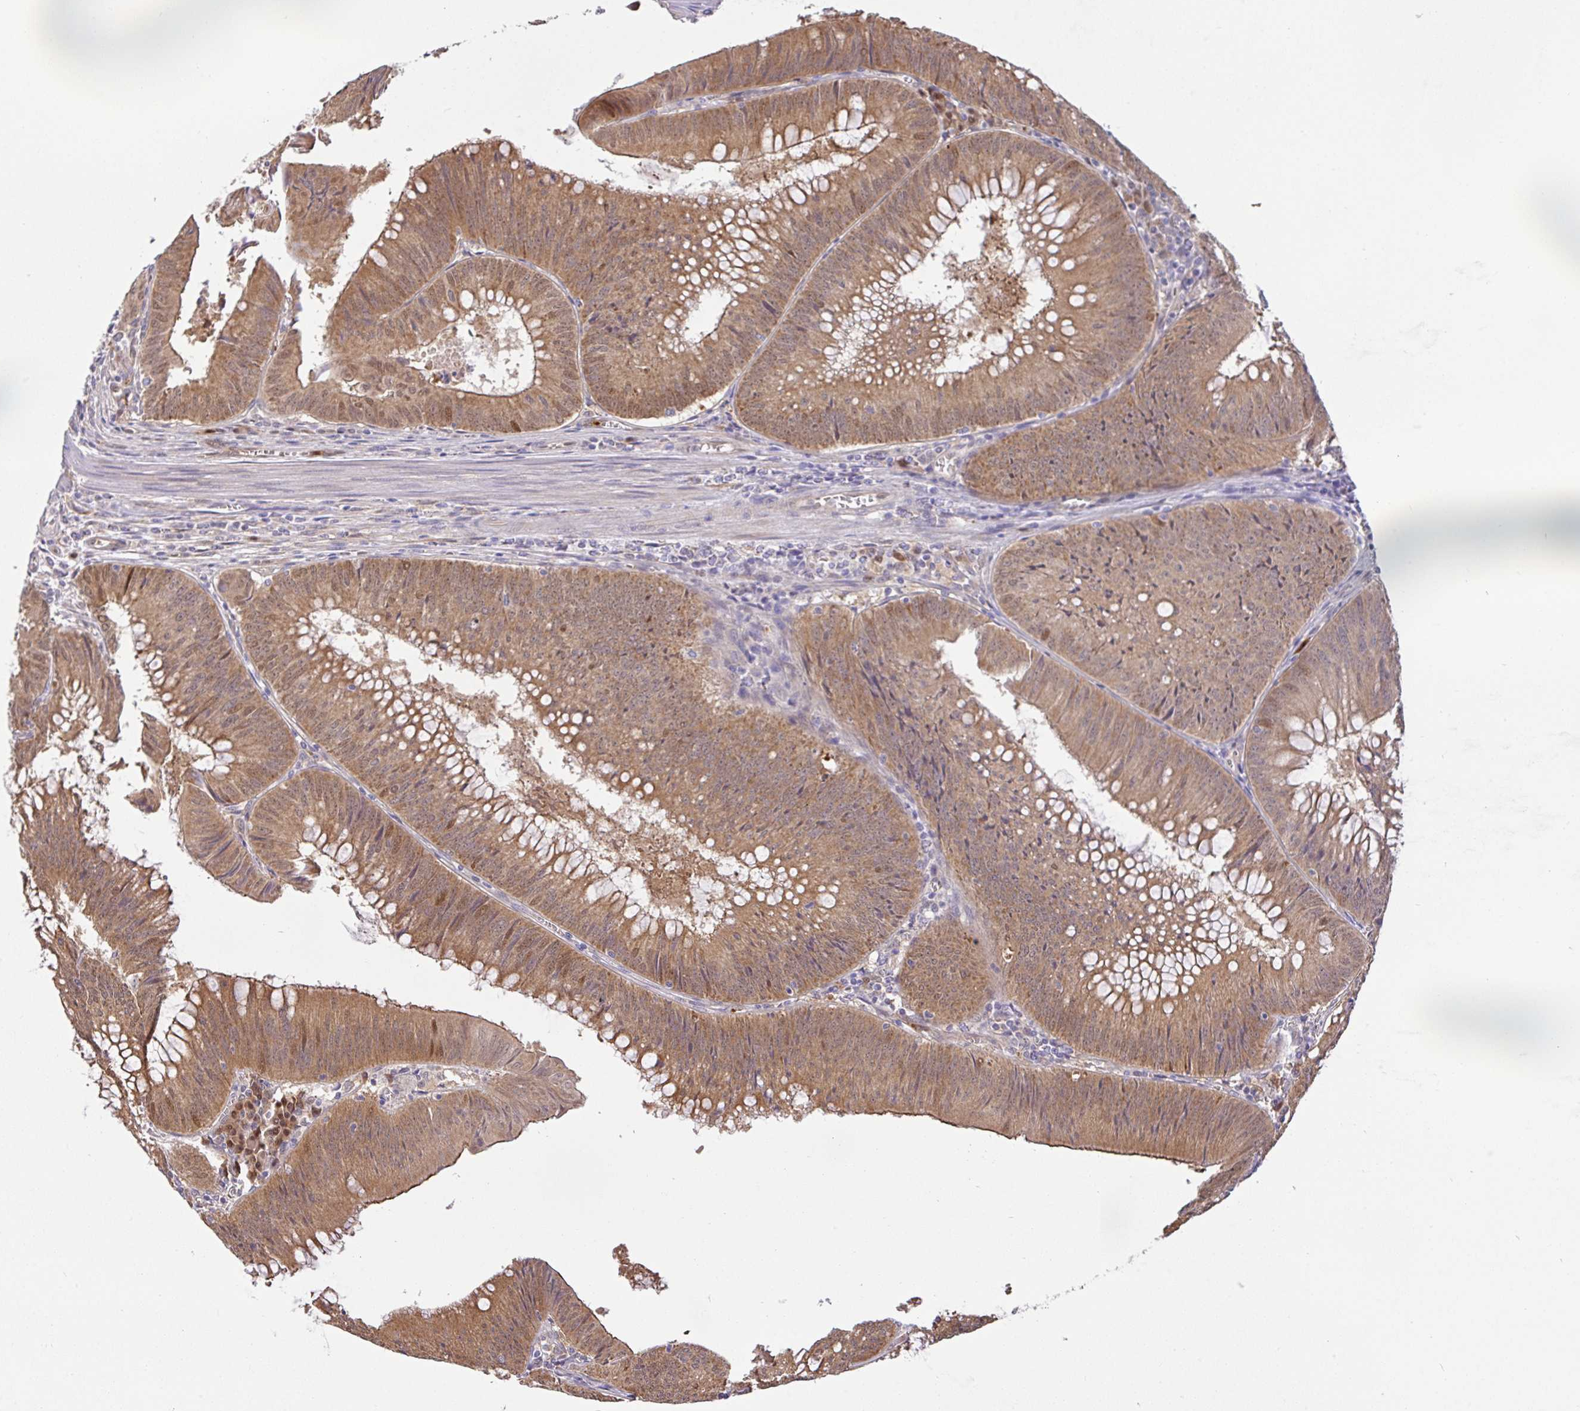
{"staining": {"intensity": "moderate", "quantity": ">75%", "location": "cytoplasmic/membranous,nuclear"}, "tissue": "colorectal cancer", "cell_type": "Tumor cells", "image_type": "cancer", "snomed": [{"axis": "morphology", "description": "Adenocarcinoma, NOS"}, {"axis": "topography", "description": "Rectum"}], "caption": "Protein staining by immunohistochemistry (IHC) displays moderate cytoplasmic/membranous and nuclear positivity in approximately >75% of tumor cells in colorectal cancer.", "gene": "DLEU7", "patient": {"sex": "female", "age": 72}}